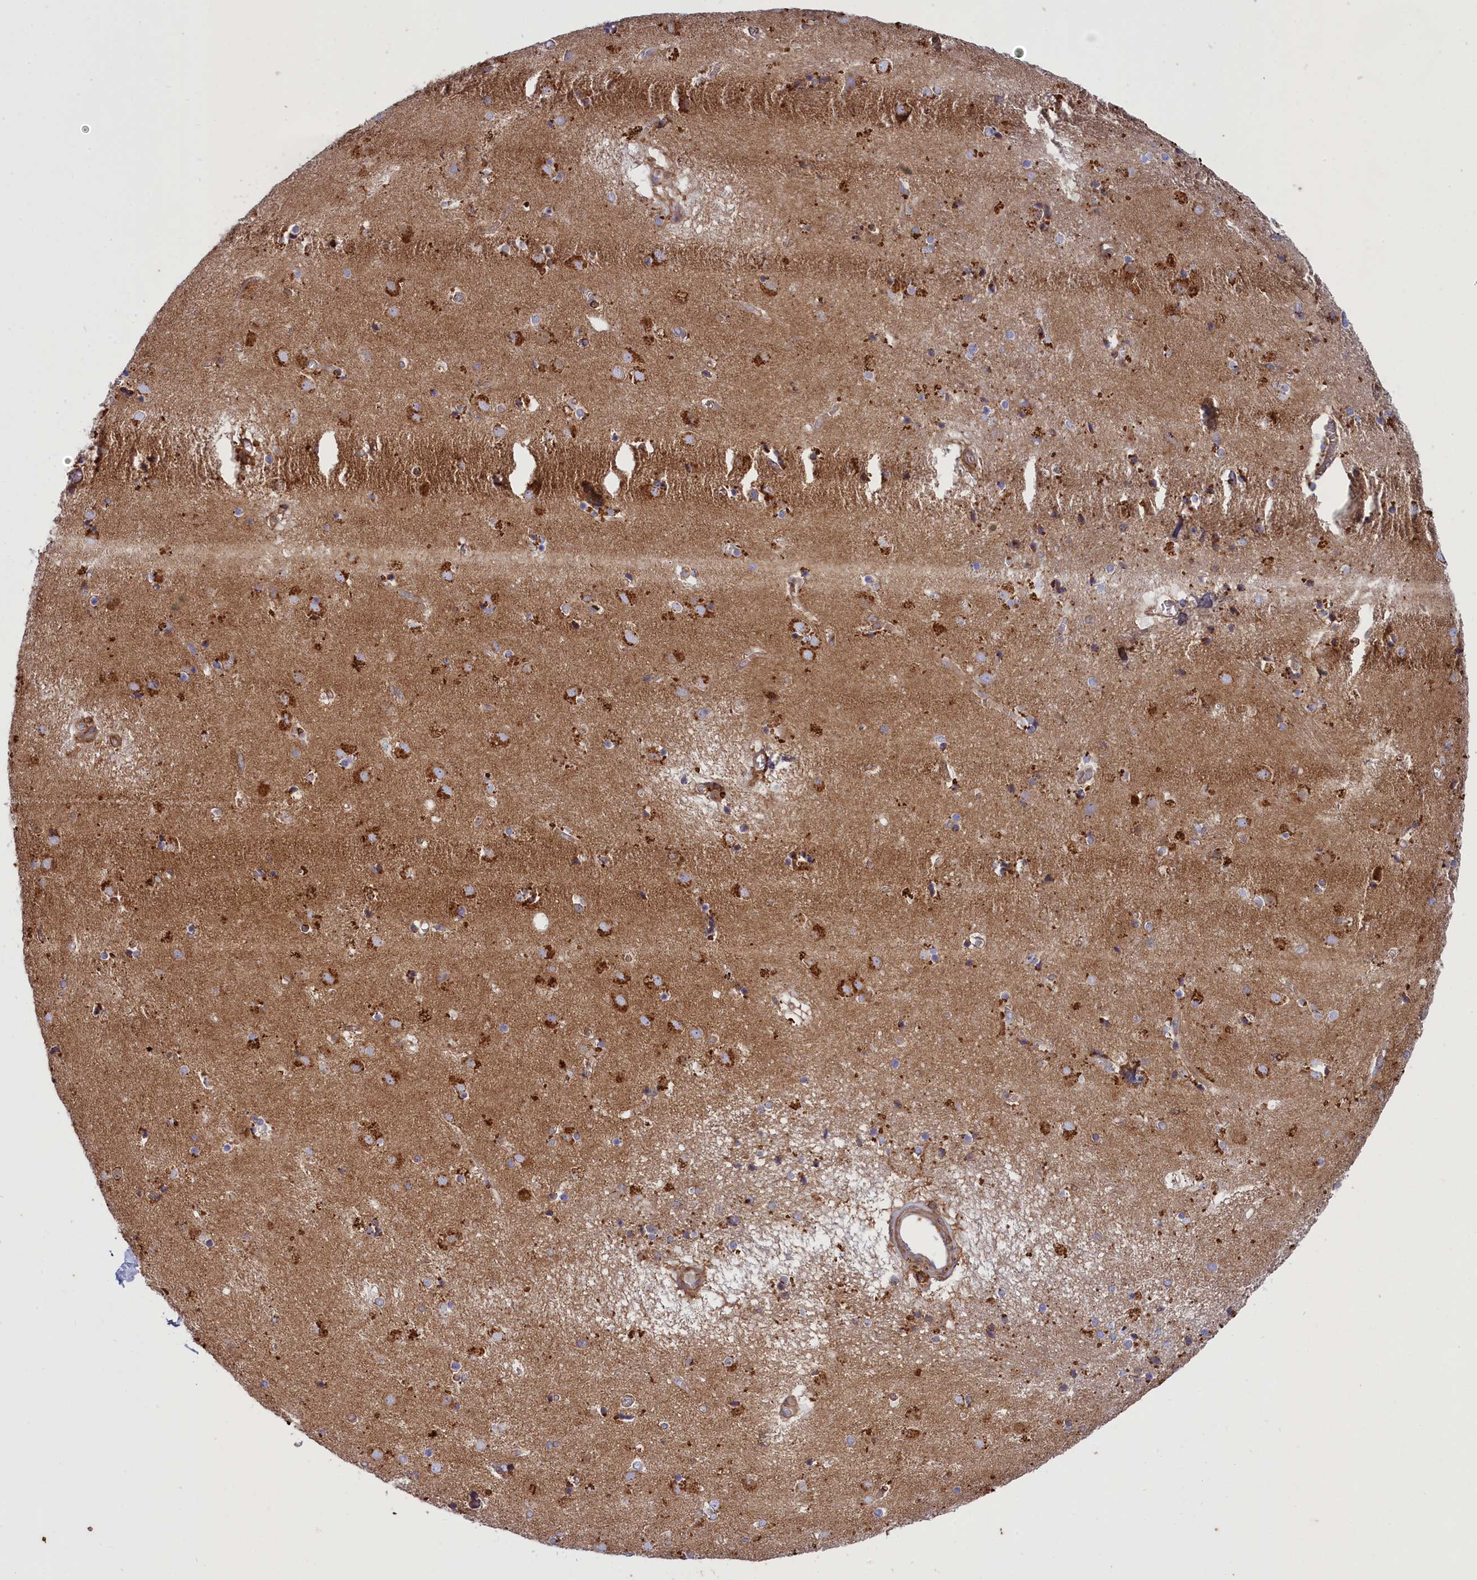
{"staining": {"intensity": "moderate", "quantity": "<25%", "location": "cytoplasmic/membranous"}, "tissue": "caudate", "cell_type": "Glial cells", "image_type": "normal", "snomed": [{"axis": "morphology", "description": "Normal tissue, NOS"}, {"axis": "topography", "description": "Lateral ventricle wall"}], "caption": "Glial cells reveal low levels of moderate cytoplasmic/membranous staining in approximately <25% of cells in normal caudate. (DAB IHC, brown staining for protein, blue staining for nuclei).", "gene": "SCAMP4", "patient": {"sex": "male", "age": 70}}